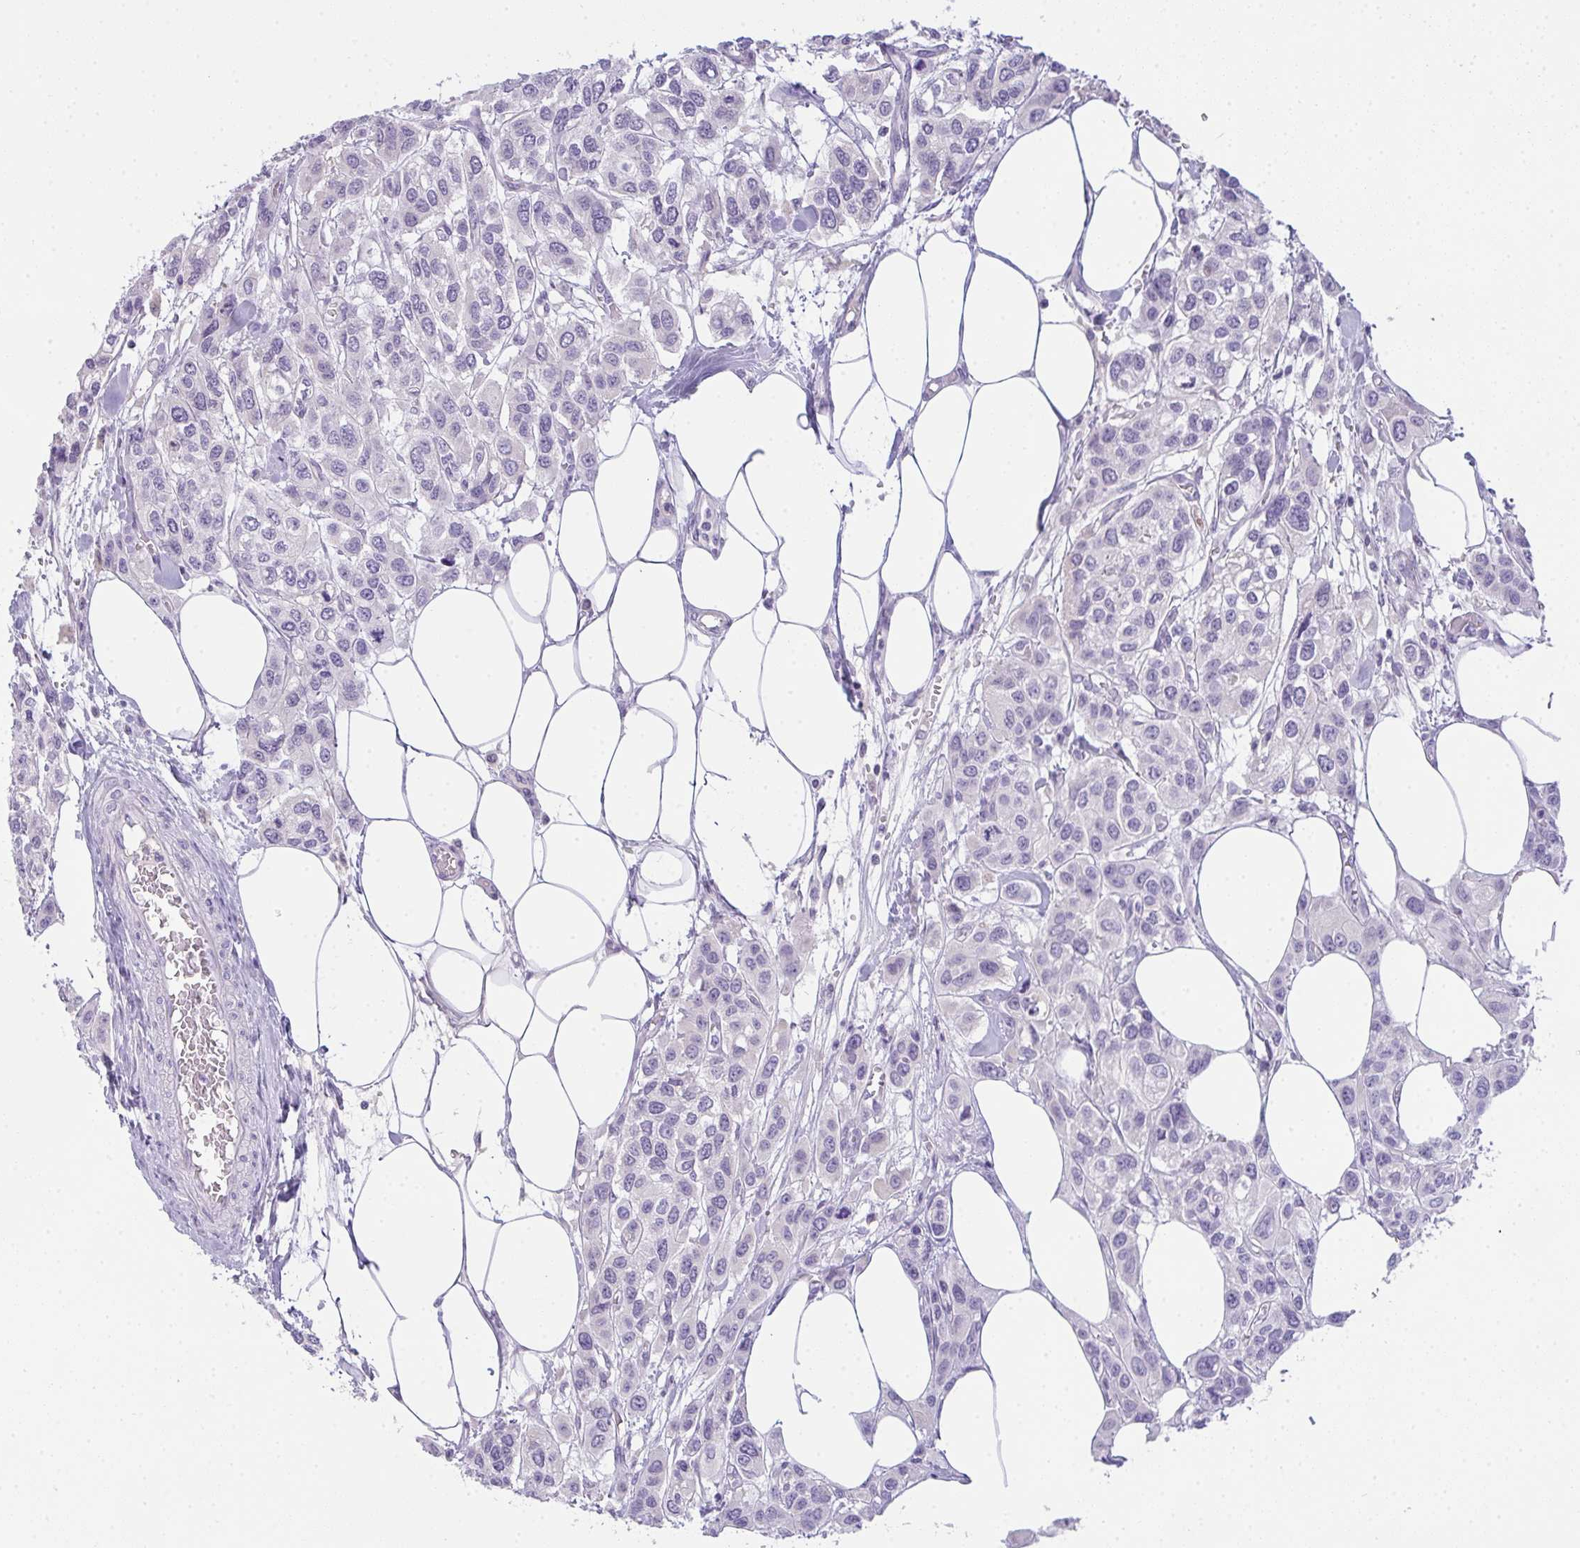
{"staining": {"intensity": "negative", "quantity": "none", "location": "none"}, "tissue": "urothelial cancer", "cell_type": "Tumor cells", "image_type": "cancer", "snomed": [{"axis": "morphology", "description": "Urothelial carcinoma, High grade"}, {"axis": "topography", "description": "Urinary bladder"}], "caption": "This is an immunohistochemistry histopathology image of urothelial carcinoma (high-grade). There is no staining in tumor cells.", "gene": "COX7B", "patient": {"sex": "male", "age": 67}}